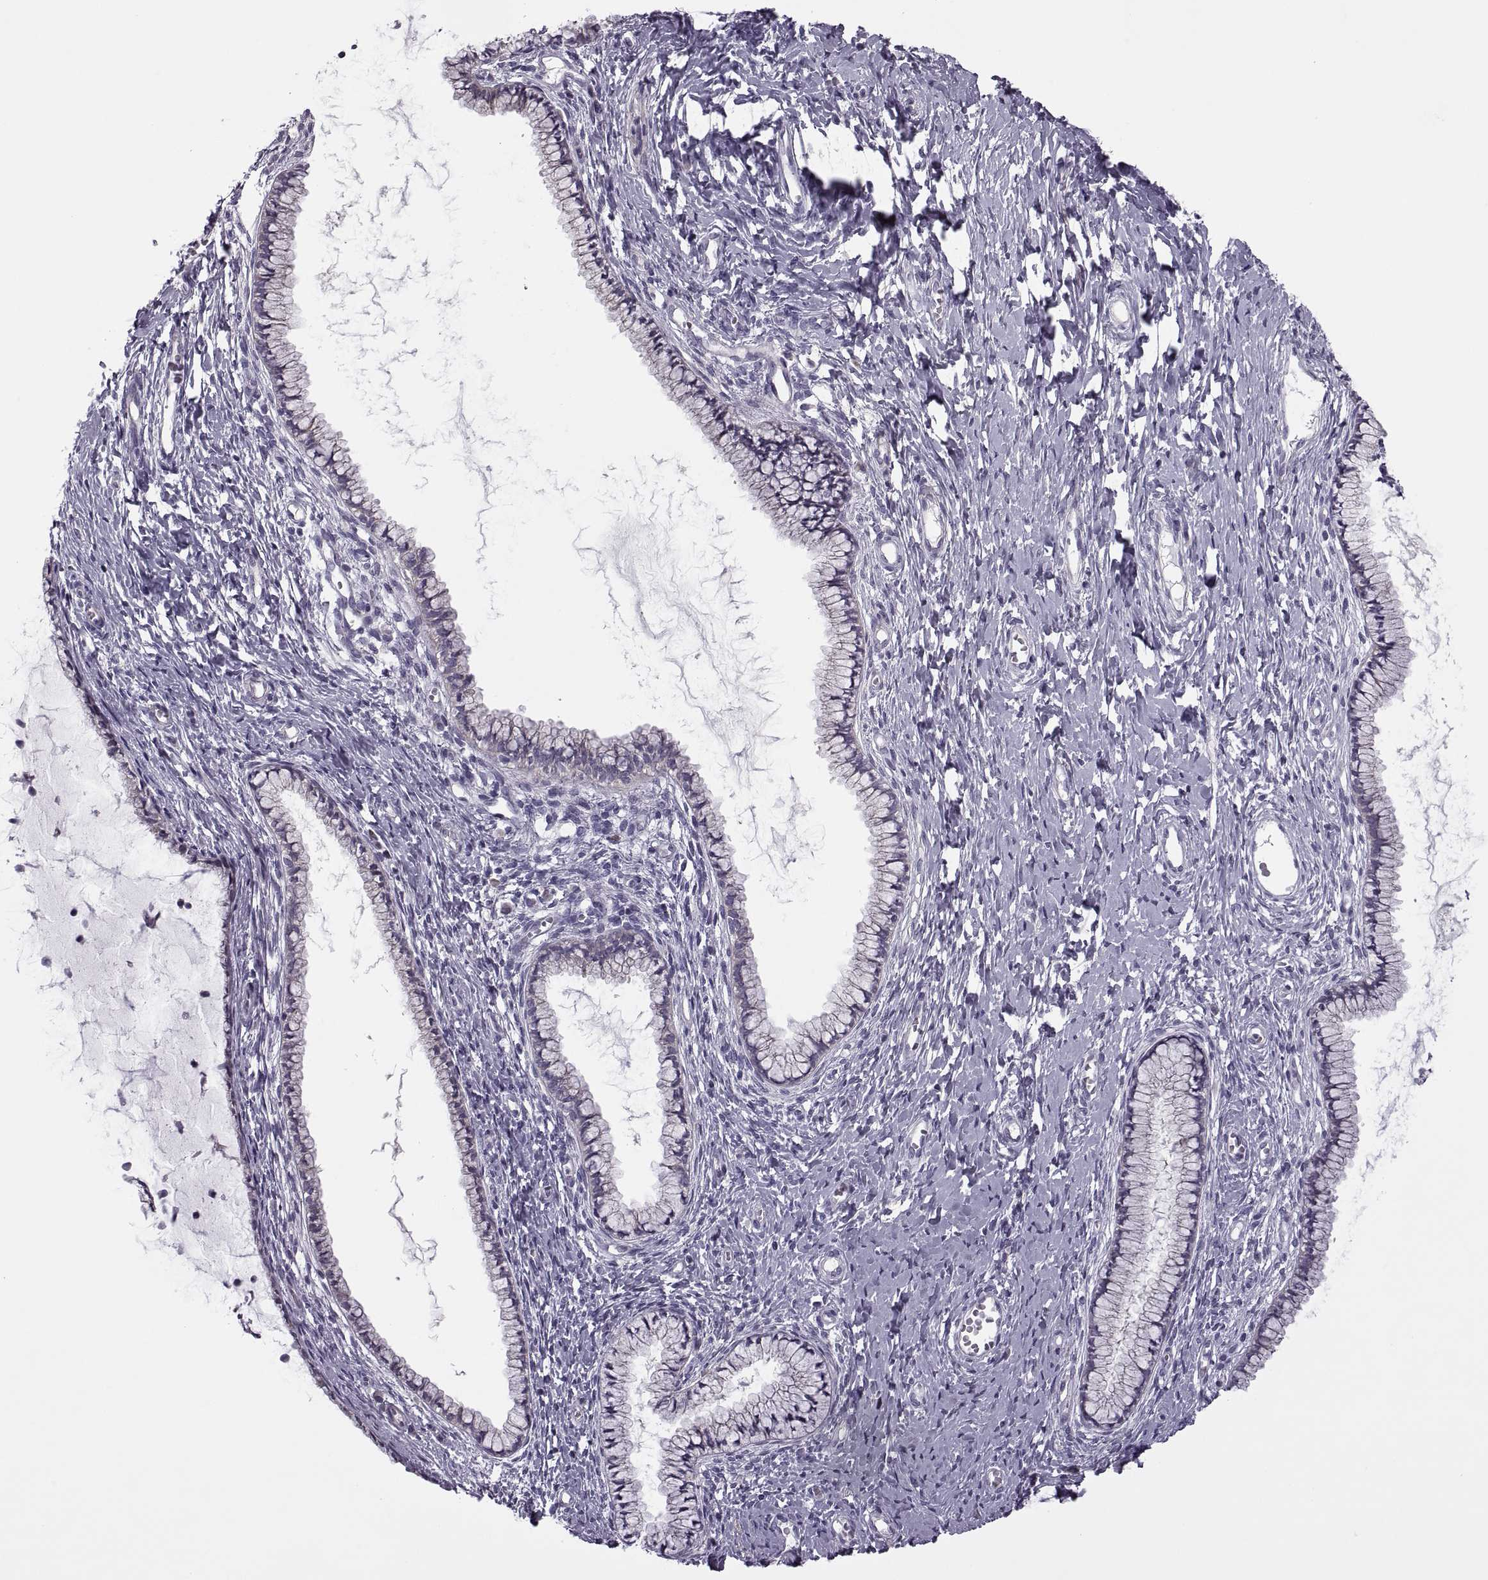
{"staining": {"intensity": "negative", "quantity": "none", "location": "none"}, "tissue": "cervix", "cell_type": "Glandular cells", "image_type": "normal", "snomed": [{"axis": "morphology", "description": "Normal tissue, NOS"}, {"axis": "topography", "description": "Cervix"}], "caption": "Glandular cells are negative for brown protein staining in benign cervix. (Stains: DAB (3,3'-diaminobenzidine) IHC with hematoxylin counter stain, Microscopy: brightfield microscopy at high magnification).", "gene": "RIPK4", "patient": {"sex": "female", "age": 40}}